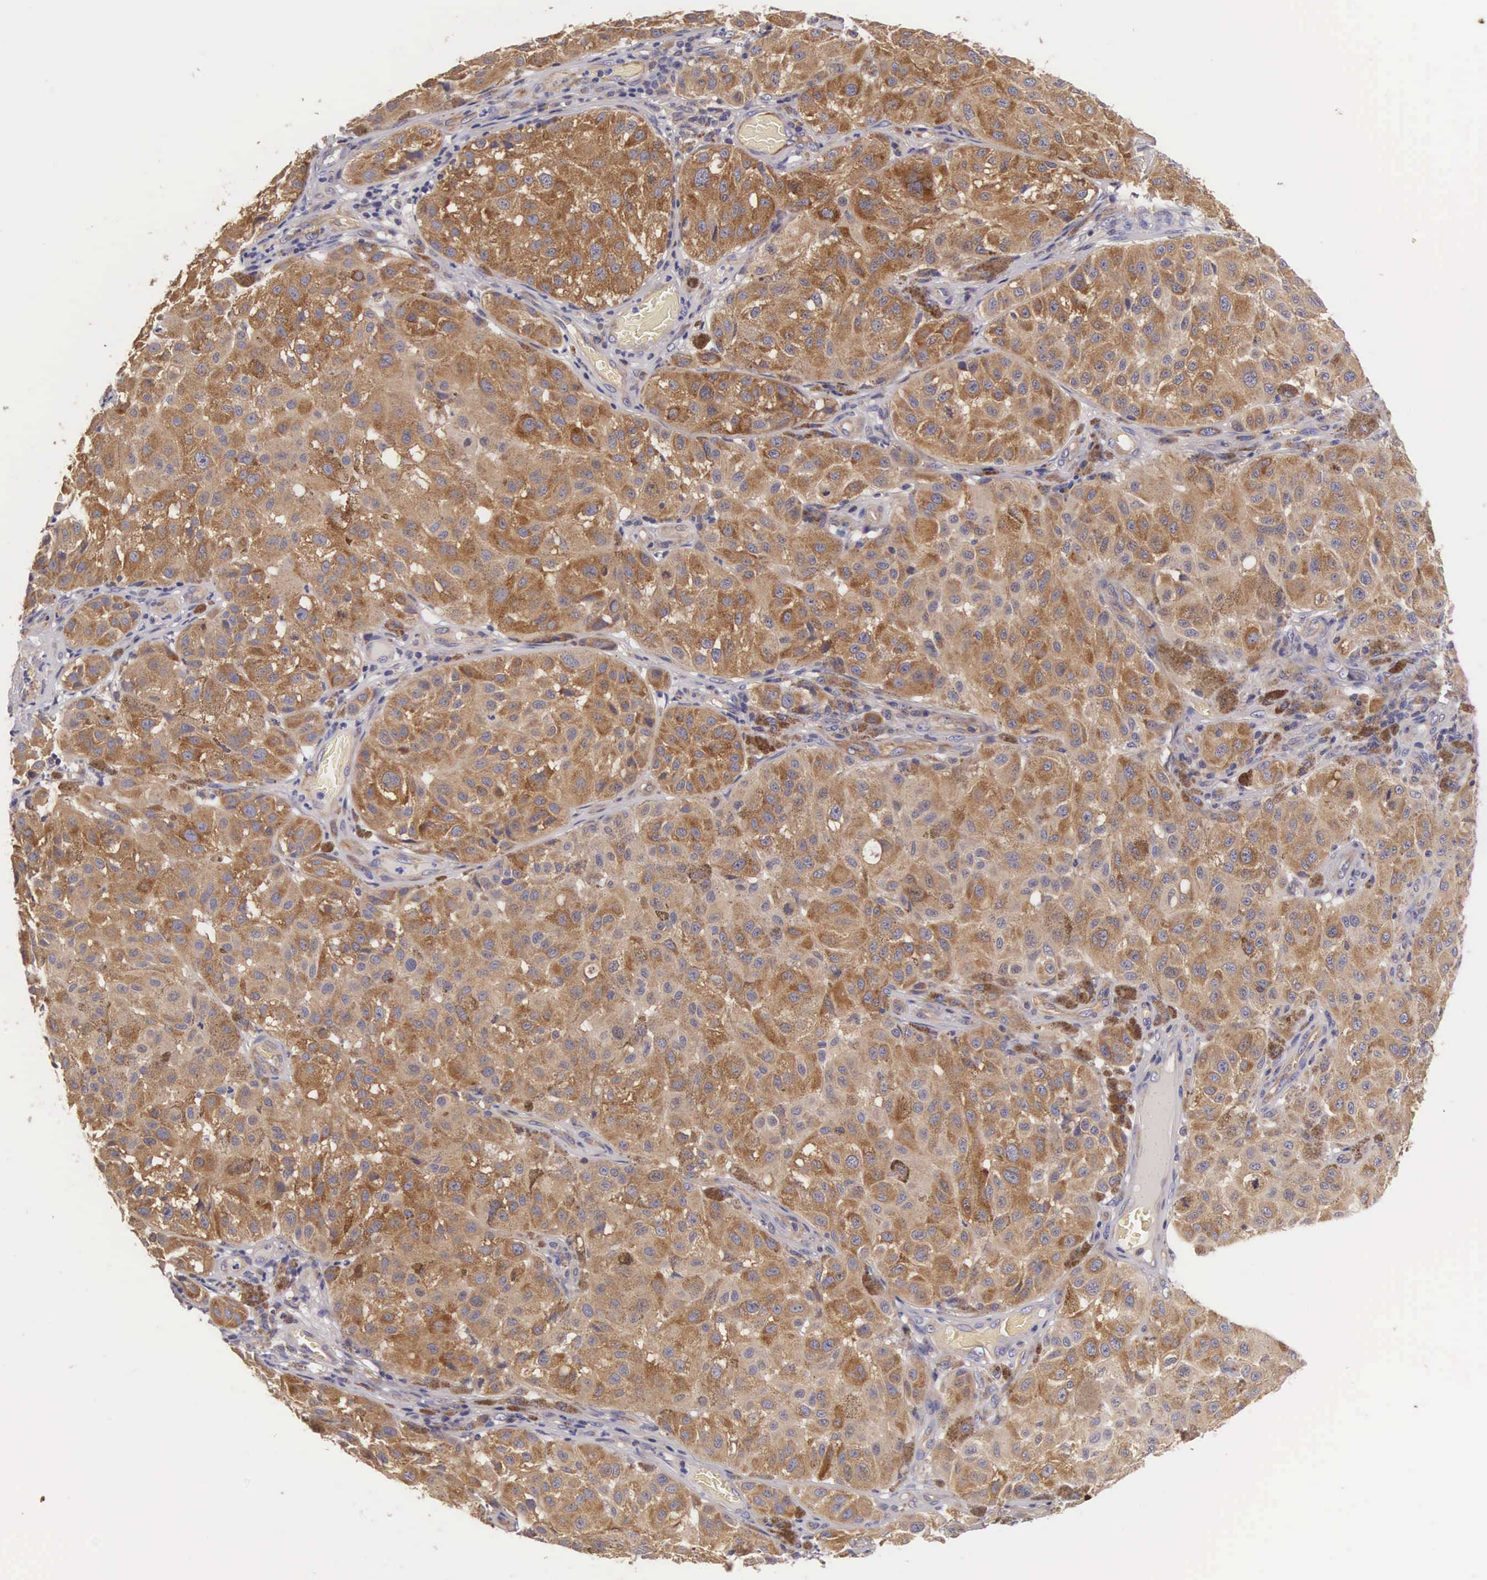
{"staining": {"intensity": "moderate", "quantity": ">75%", "location": "cytoplasmic/membranous"}, "tissue": "melanoma", "cell_type": "Tumor cells", "image_type": "cancer", "snomed": [{"axis": "morphology", "description": "Malignant melanoma, NOS"}, {"axis": "topography", "description": "Skin"}], "caption": "Immunohistochemical staining of melanoma exhibits moderate cytoplasmic/membranous protein staining in about >75% of tumor cells.", "gene": "OSBPL3", "patient": {"sex": "female", "age": 64}}